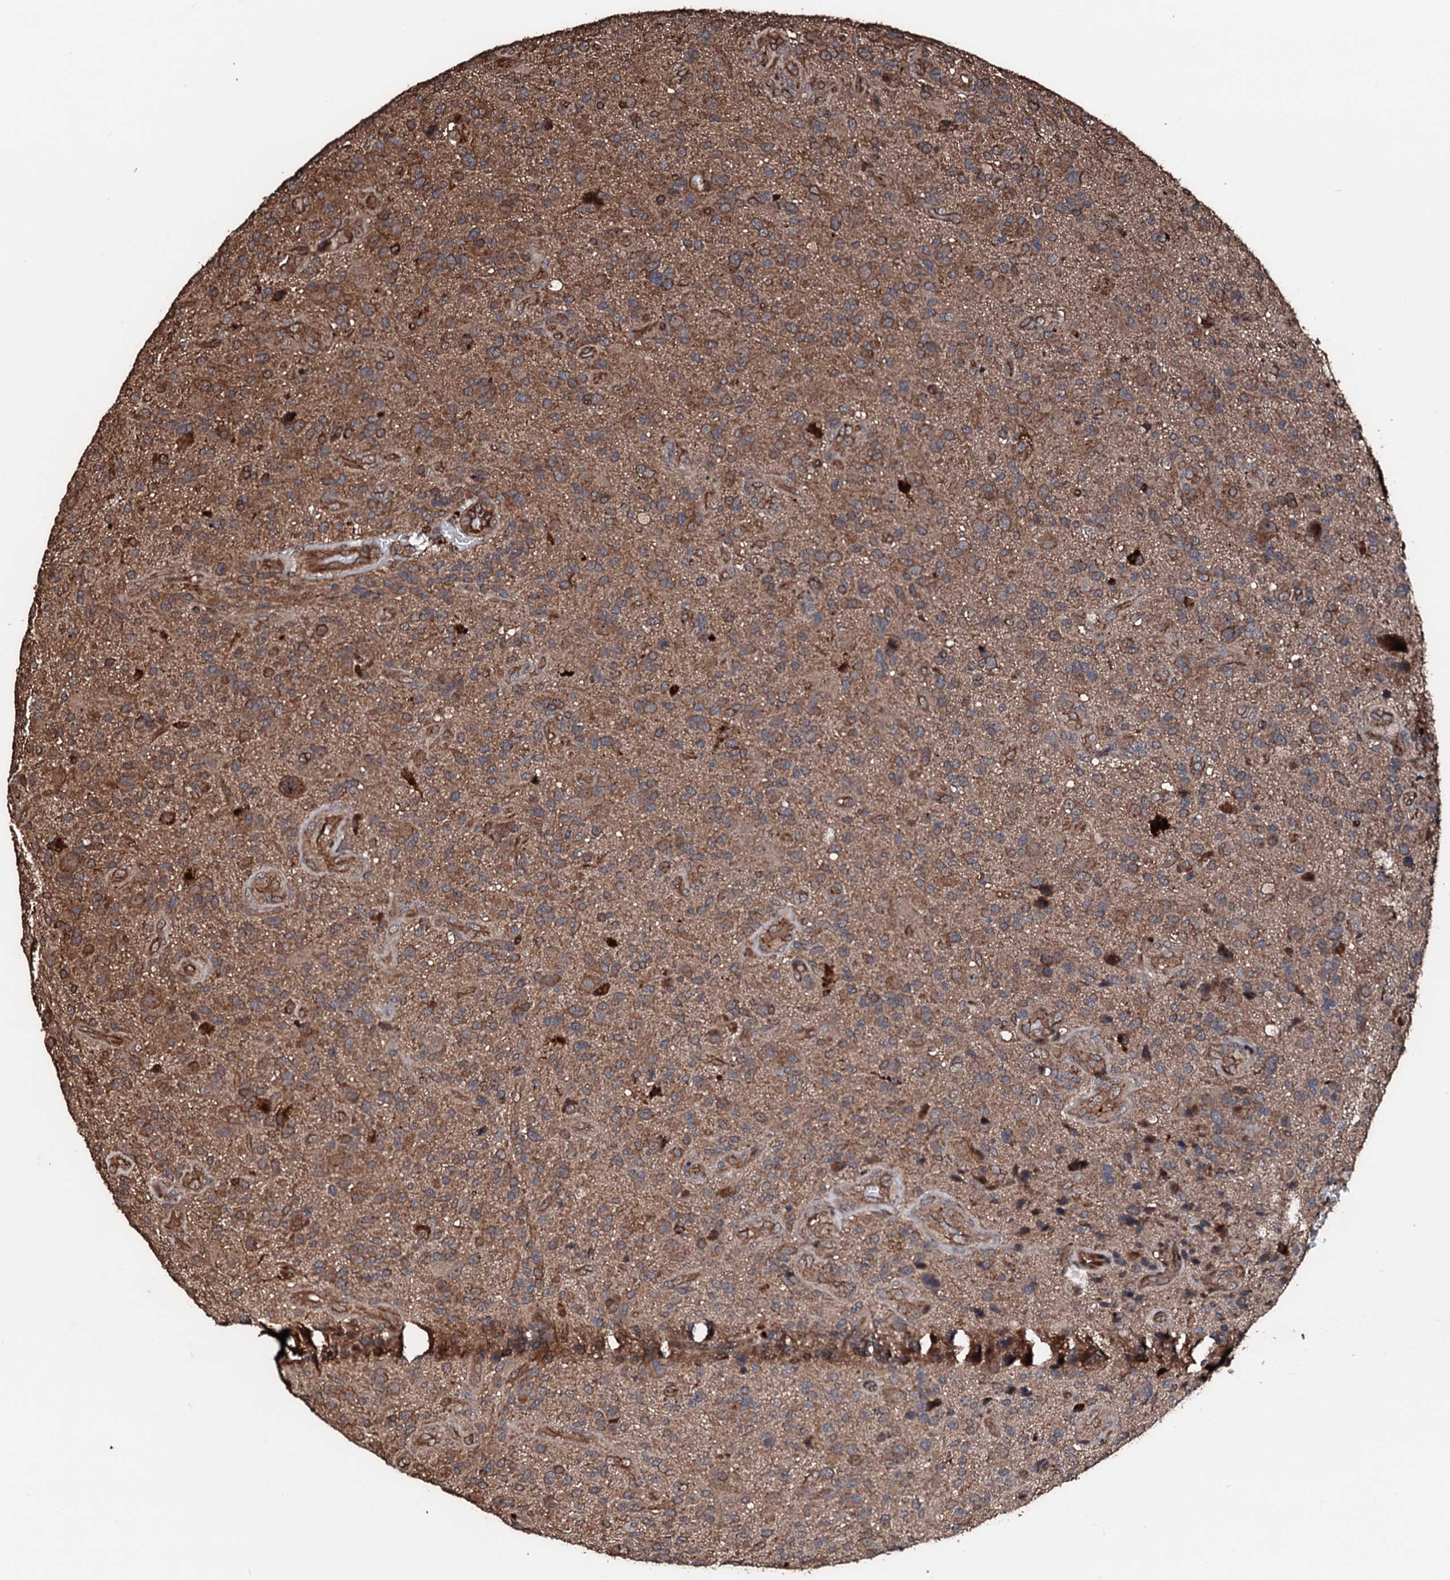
{"staining": {"intensity": "moderate", "quantity": ">75%", "location": "cytoplasmic/membranous"}, "tissue": "glioma", "cell_type": "Tumor cells", "image_type": "cancer", "snomed": [{"axis": "morphology", "description": "Glioma, malignant, High grade"}, {"axis": "topography", "description": "Brain"}], "caption": "An immunohistochemistry (IHC) histopathology image of tumor tissue is shown. Protein staining in brown labels moderate cytoplasmic/membranous positivity in glioma within tumor cells. The staining was performed using DAB (3,3'-diaminobenzidine), with brown indicating positive protein expression. Nuclei are stained blue with hematoxylin.", "gene": "KIF18A", "patient": {"sex": "male", "age": 47}}